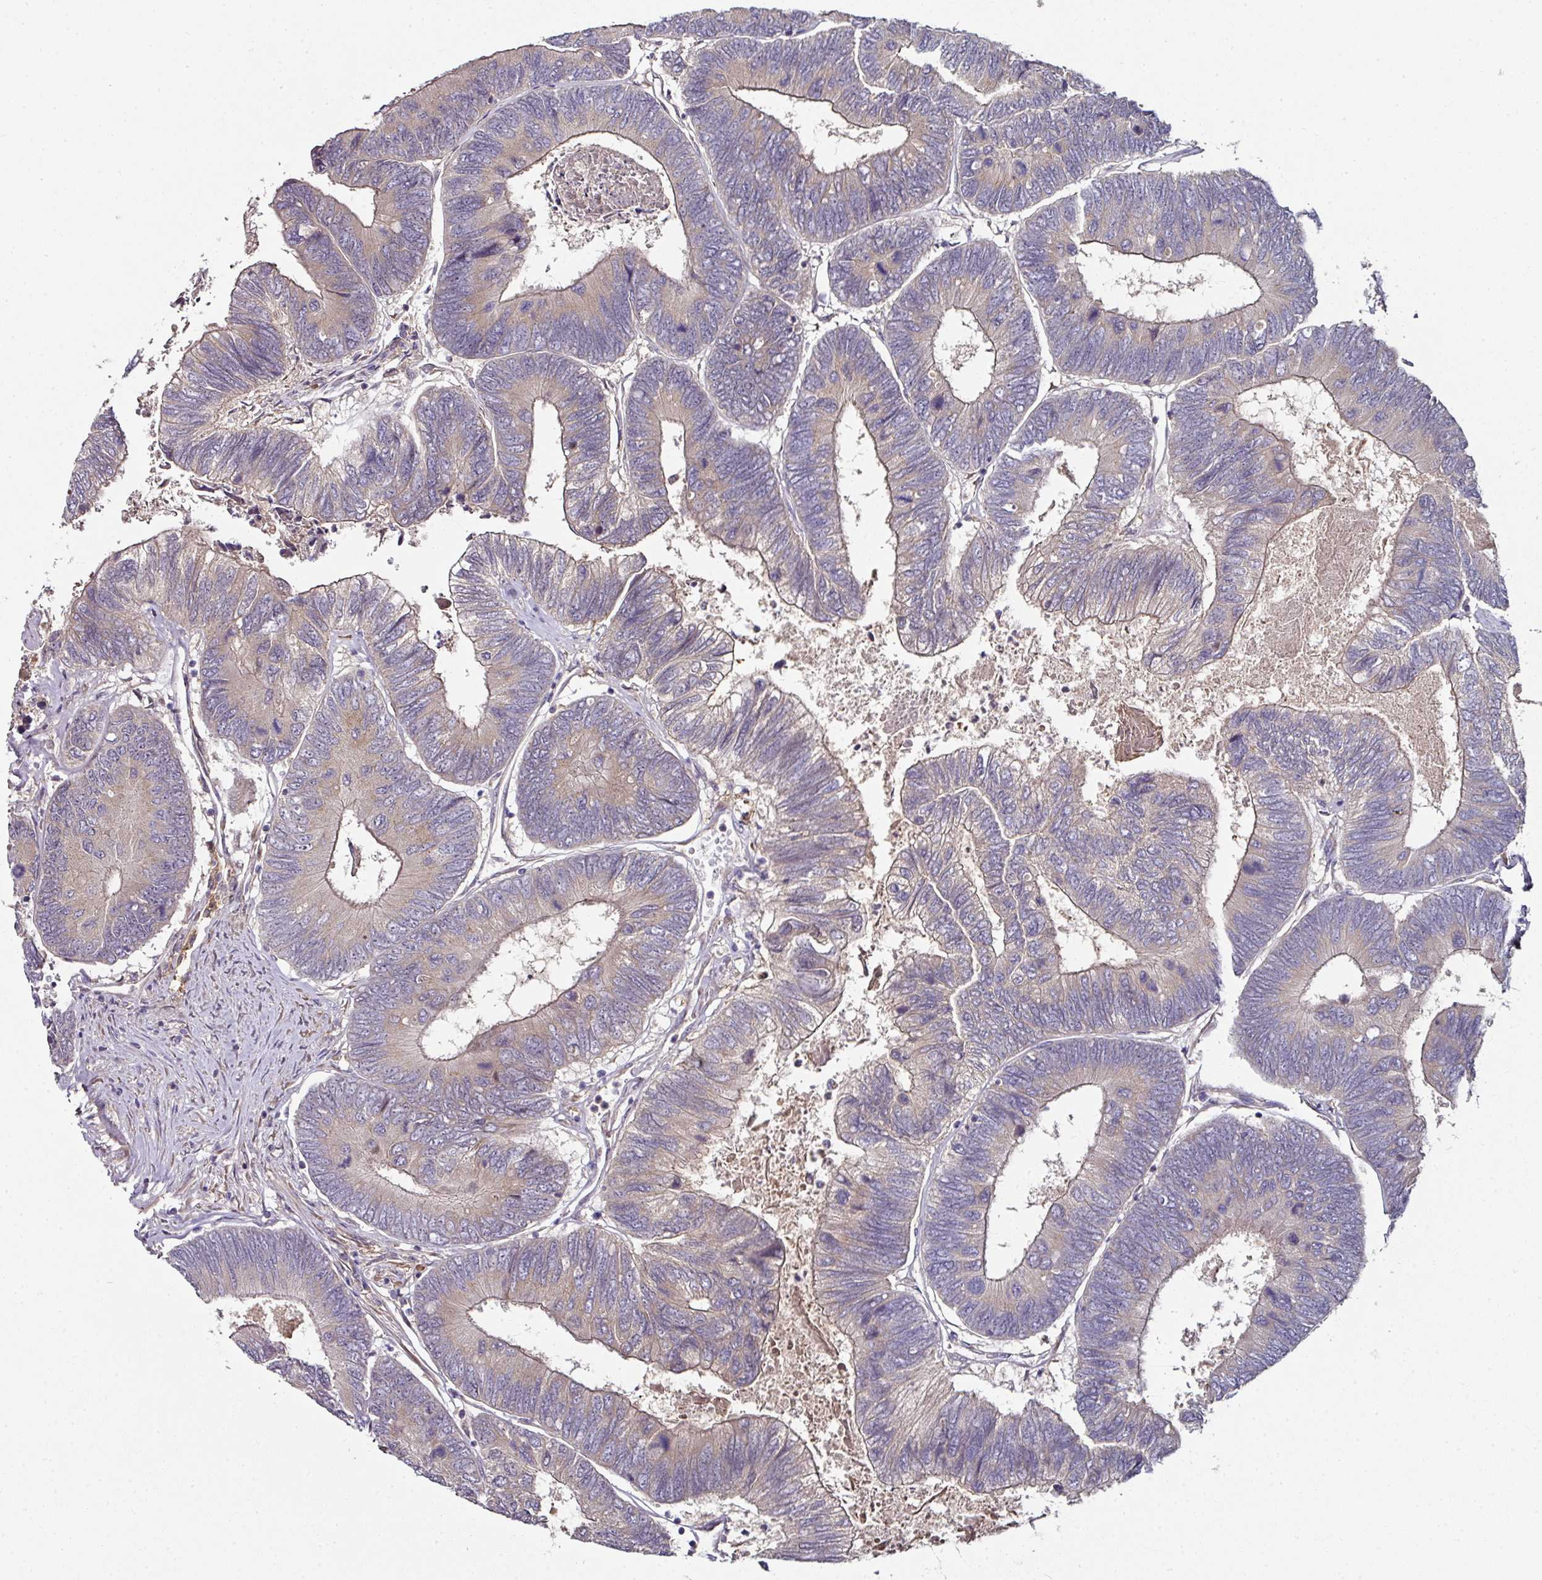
{"staining": {"intensity": "weak", "quantity": "25%-75%", "location": "cytoplasmic/membranous"}, "tissue": "colorectal cancer", "cell_type": "Tumor cells", "image_type": "cancer", "snomed": [{"axis": "morphology", "description": "Adenocarcinoma, NOS"}, {"axis": "topography", "description": "Colon"}], "caption": "A brown stain highlights weak cytoplasmic/membranous expression of a protein in human colorectal cancer tumor cells.", "gene": "CTDSP2", "patient": {"sex": "female", "age": 67}}